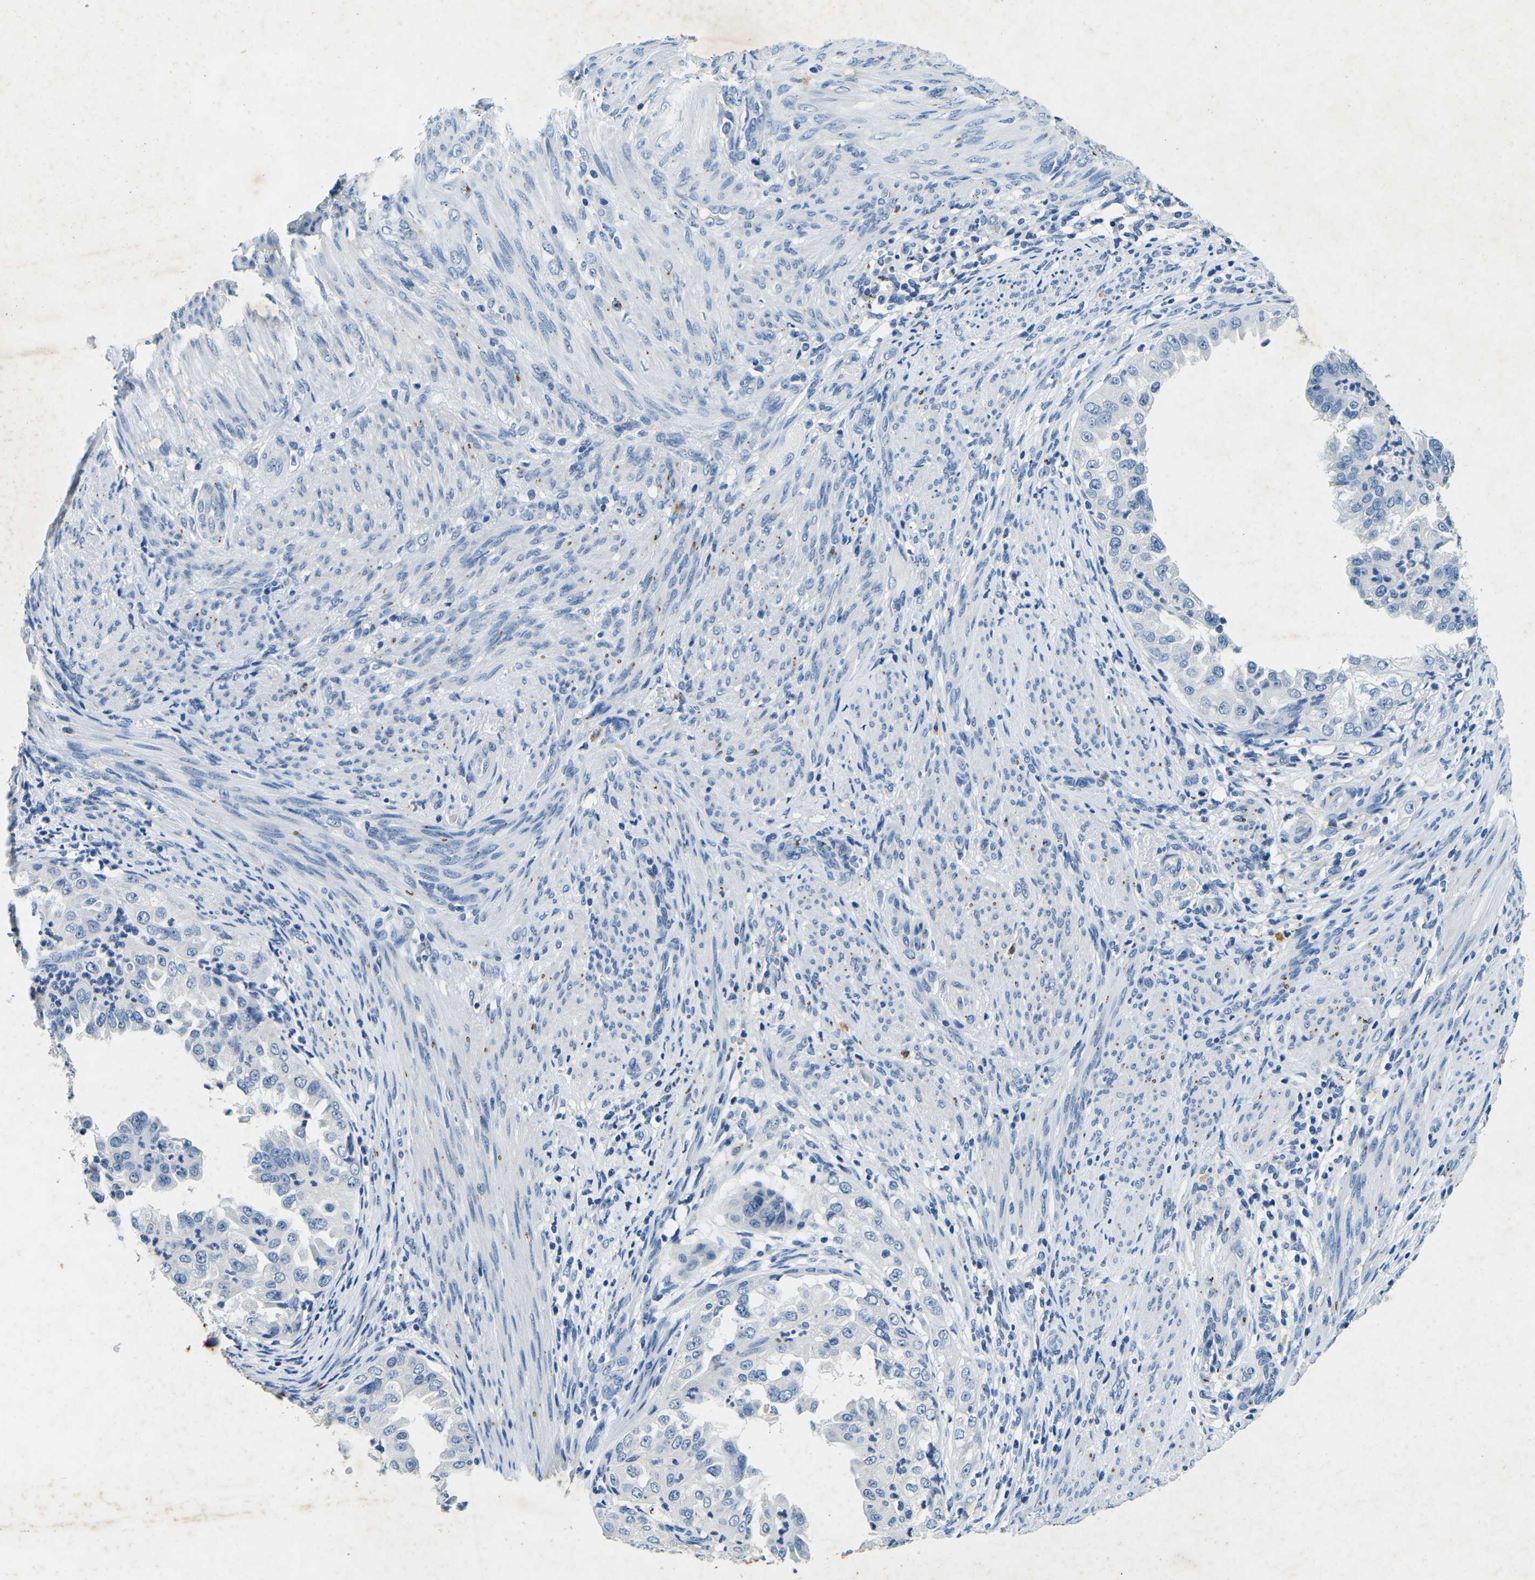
{"staining": {"intensity": "negative", "quantity": "none", "location": "none"}, "tissue": "endometrial cancer", "cell_type": "Tumor cells", "image_type": "cancer", "snomed": [{"axis": "morphology", "description": "Adenocarcinoma, NOS"}, {"axis": "topography", "description": "Endometrium"}], "caption": "Protein analysis of adenocarcinoma (endometrial) demonstrates no significant staining in tumor cells.", "gene": "UBN2", "patient": {"sex": "female", "age": 85}}